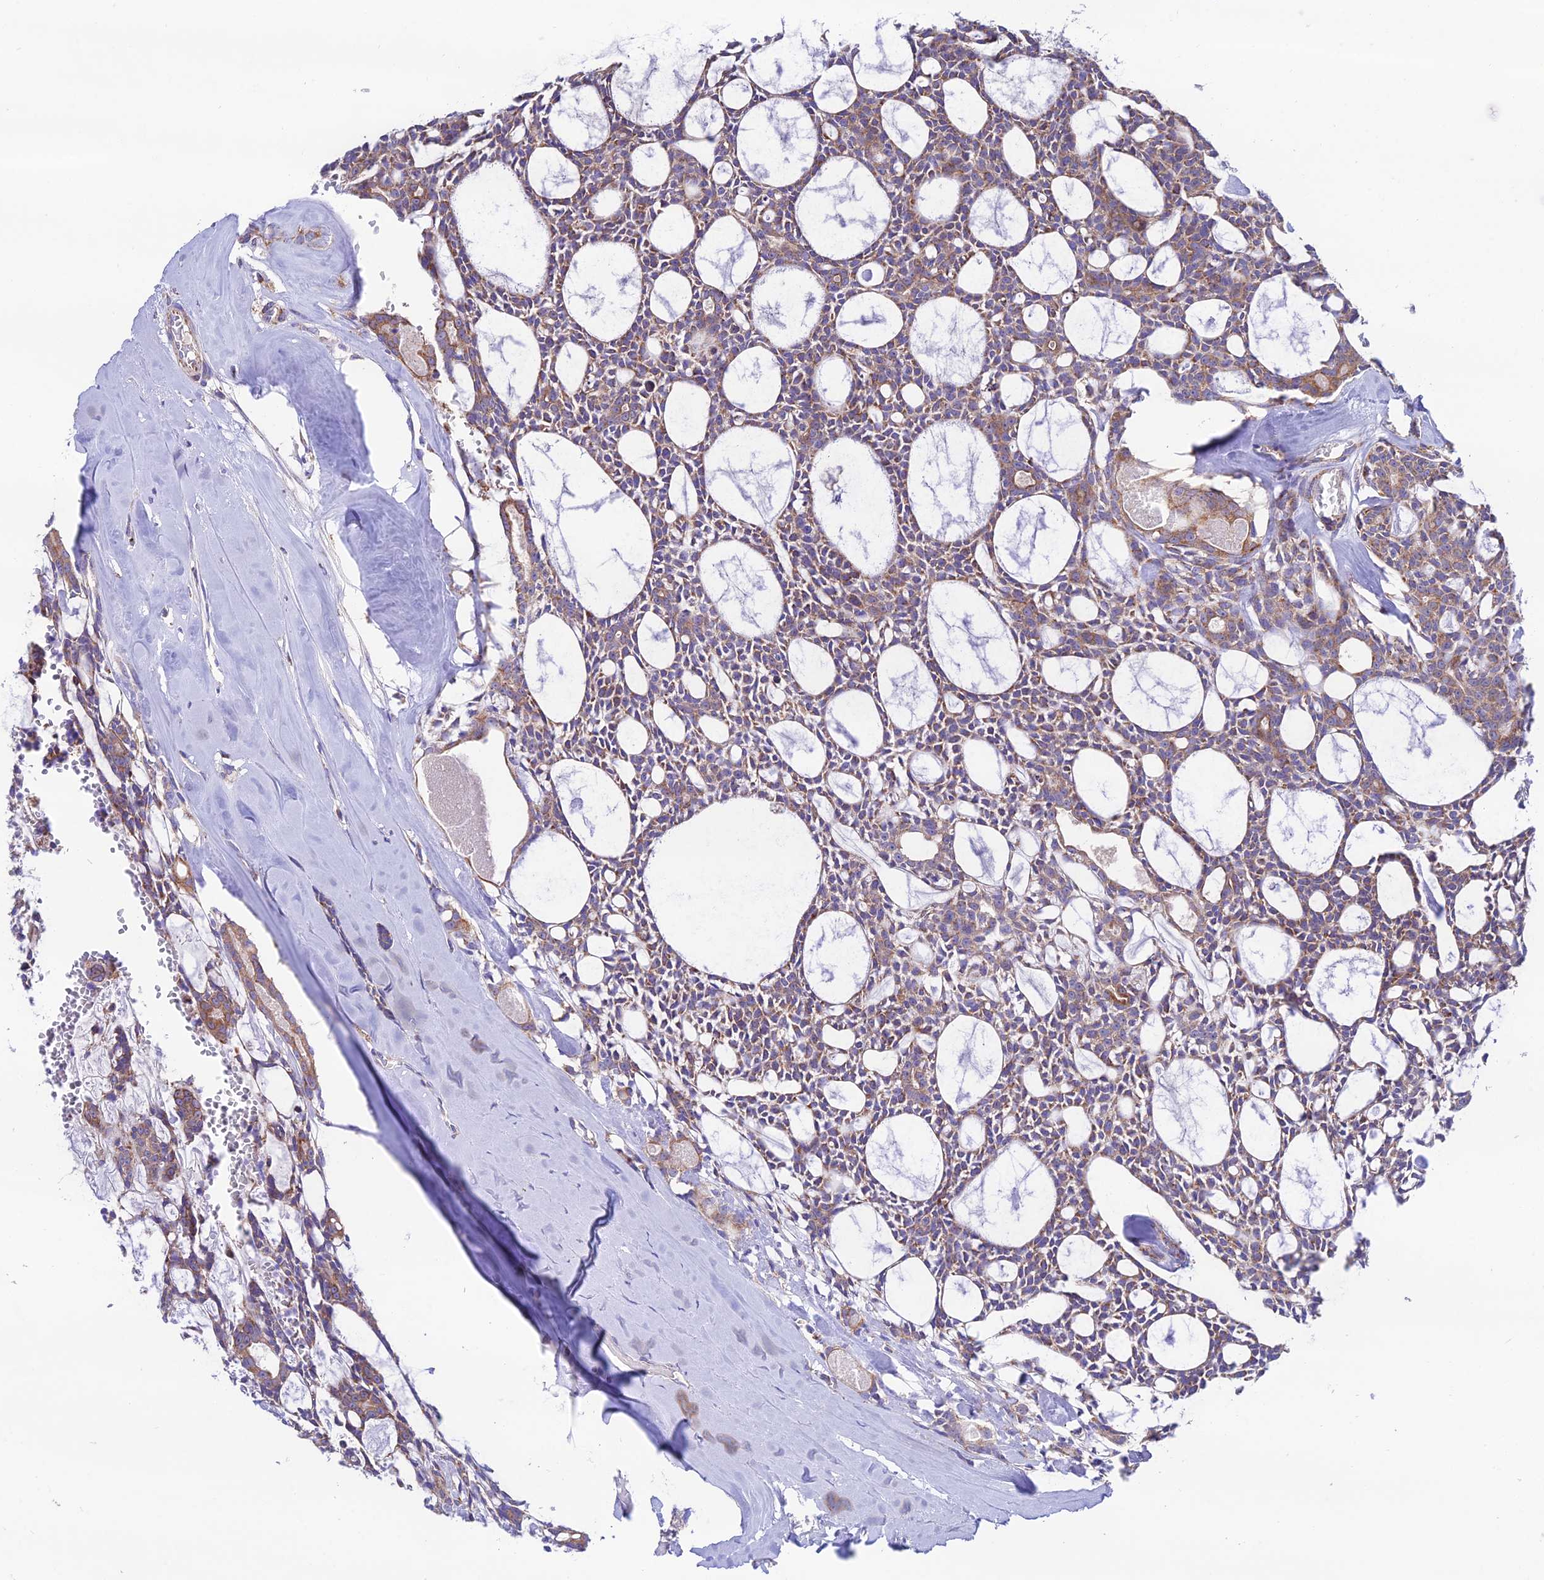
{"staining": {"intensity": "moderate", "quantity": ">75%", "location": "cytoplasmic/membranous"}, "tissue": "head and neck cancer", "cell_type": "Tumor cells", "image_type": "cancer", "snomed": [{"axis": "morphology", "description": "Adenocarcinoma, NOS"}, {"axis": "topography", "description": "Salivary gland"}, {"axis": "topography", "description": "Head-Neck"}], "caption": "Immunohistochemistry histopathology image of head and neck cancer stained for a protein (brown), which displays medium levels of moderate cytoplasmic/membranous expression in about >75% of tumor cells.", "gene": "HSDL2", "patient": {"sex": "male", "age": 55}}